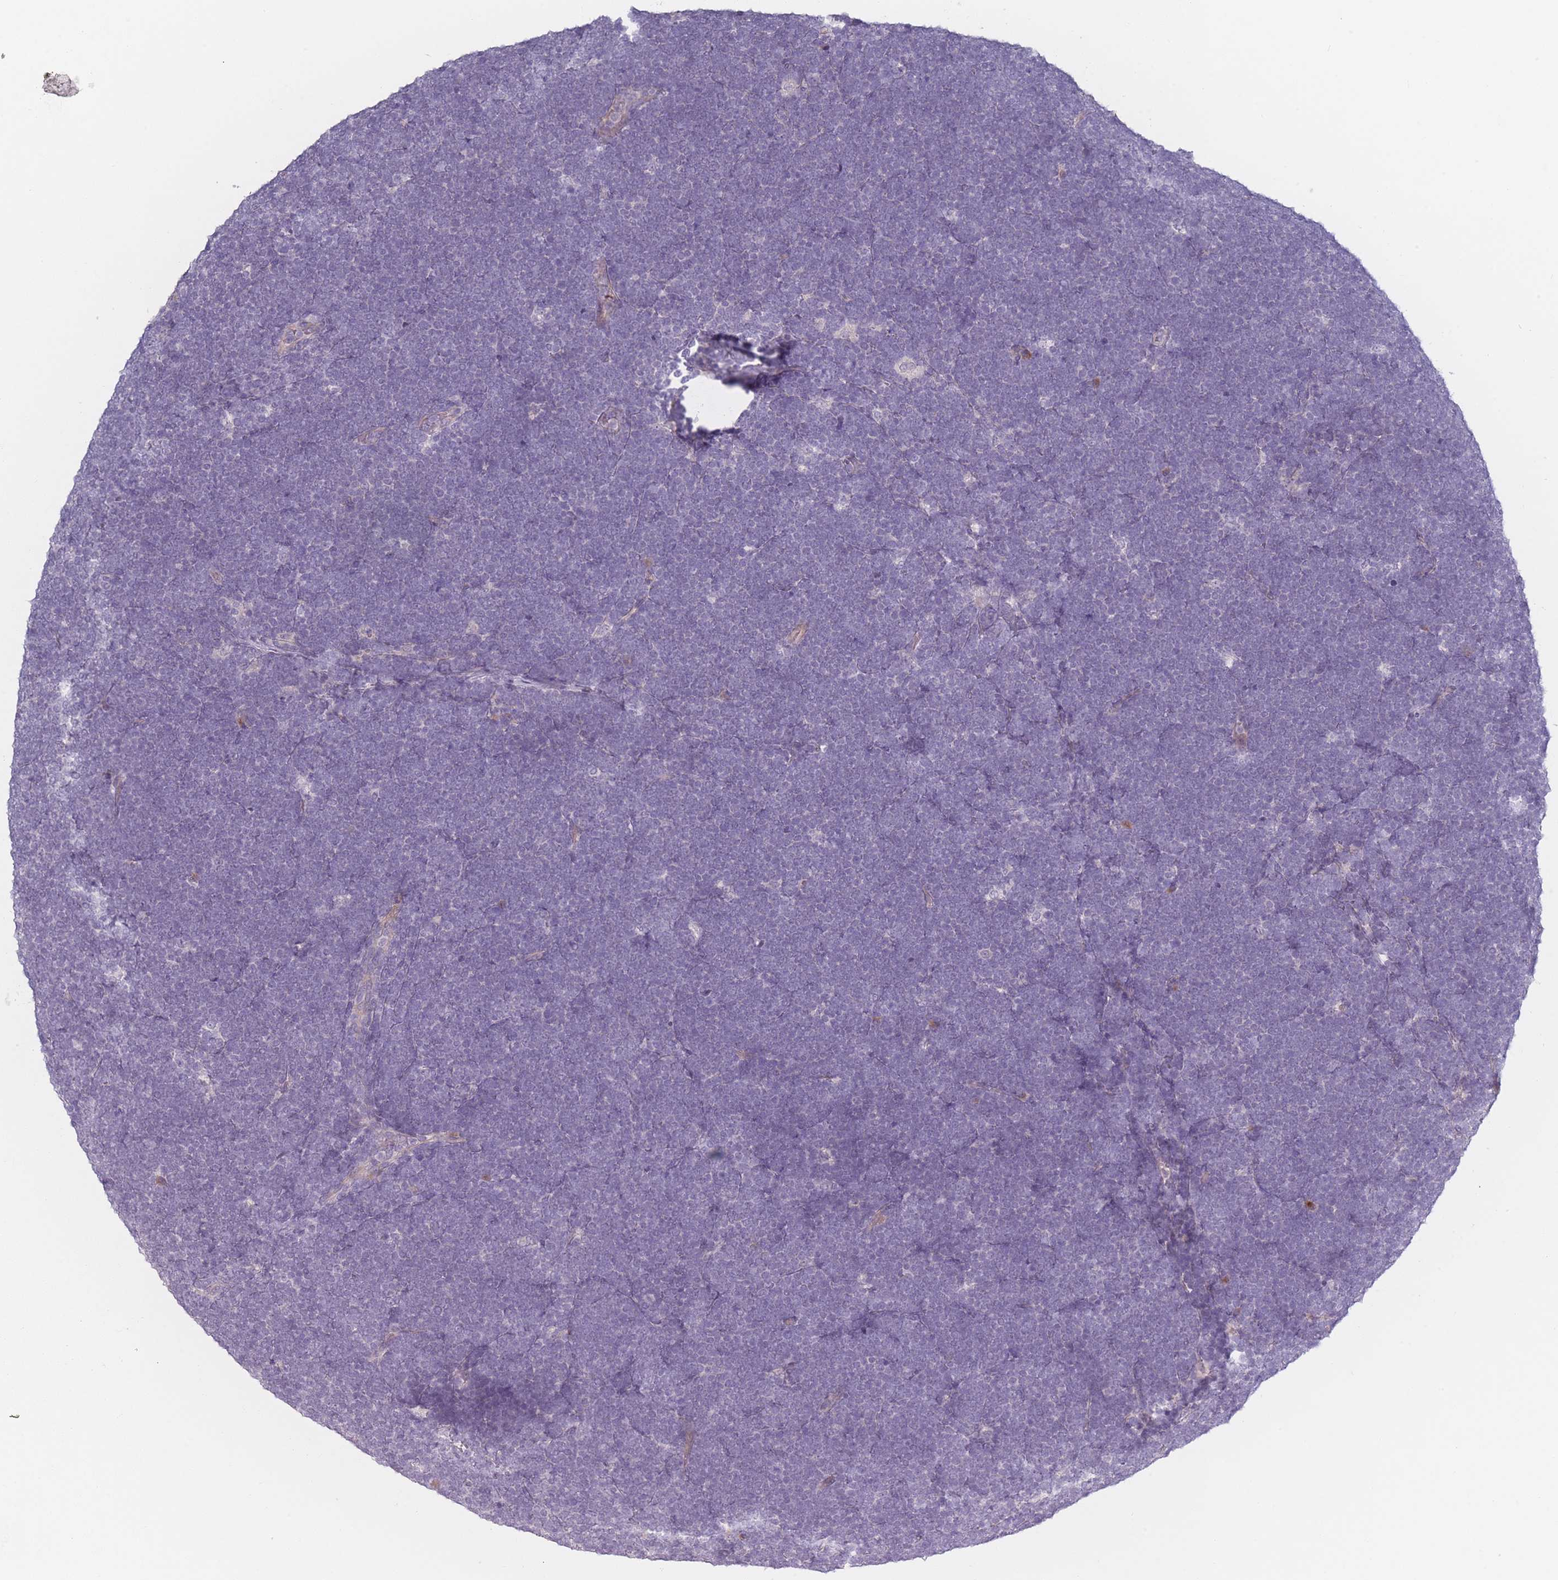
{"staining": {"intensity": "negative", "quantity": "none", "location": "none"}, "tissue": "lymphoma", "cell_type": "Tumor cells", "image_type": "cancer", "snomed": [{"axis": "morphology", "description": "Malignant lymphoma, non-Hodgkin's type, High grade"}, {"axis": "topography", "description": "Lymph node"}], "caption": "Immunohistochemistry (IHC) histopathology image of neoplastic tissue: lymphoma stained with DAB (3,3'-diaminobenzidine) exhibits no significant protein staining in tumor cells. (Stains: DAB immunohistochemistry (IHC) with hematoxylin counter stain, Microscopy: brightfield microscopy at high magnification).", "gene": "RASL10B", "patient": {"sex": "male", "age": 13}}